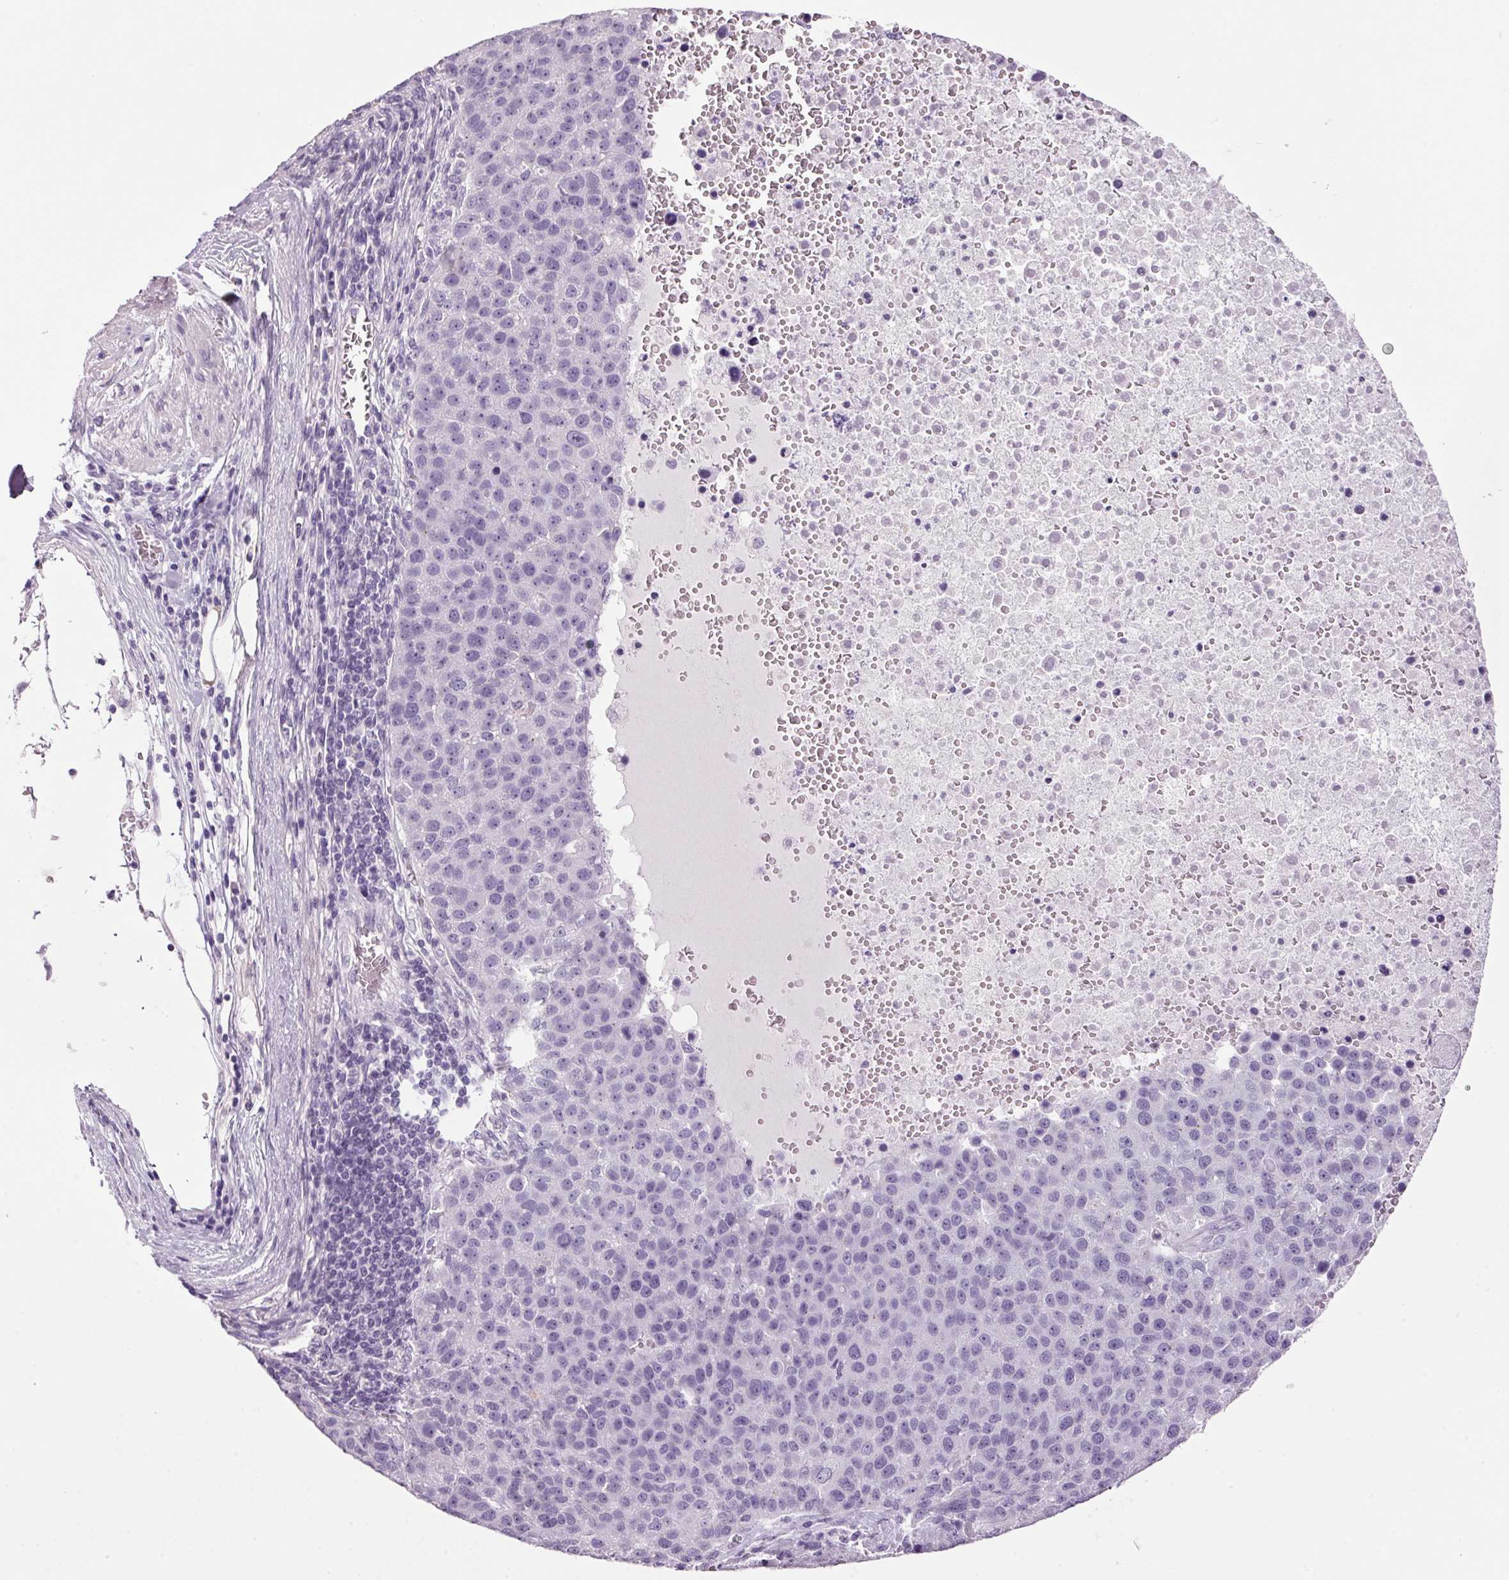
{"staining": {"intensity": "negative", "quantity": "none", "location": "none"}, "tissue": "pancreatic cancer", "cell_type": "Tumor cells", "image_type": "cancer", "snomed": [{"axis": "morphology", "description": "Adenocarcinoma, NOS"}, {"axis": "topography", "description": "Pancreas"}], "caption": "IHC photomicrograph of pancreatic adenocarcinoma stained for a protein (brown), which exhibits no staining in tumor cells. (Immunohistochemistry, brightfield microscopy, high magnification).", "gene": "PPP1R1A", "patient": {"sex": "female", "age": 61}}